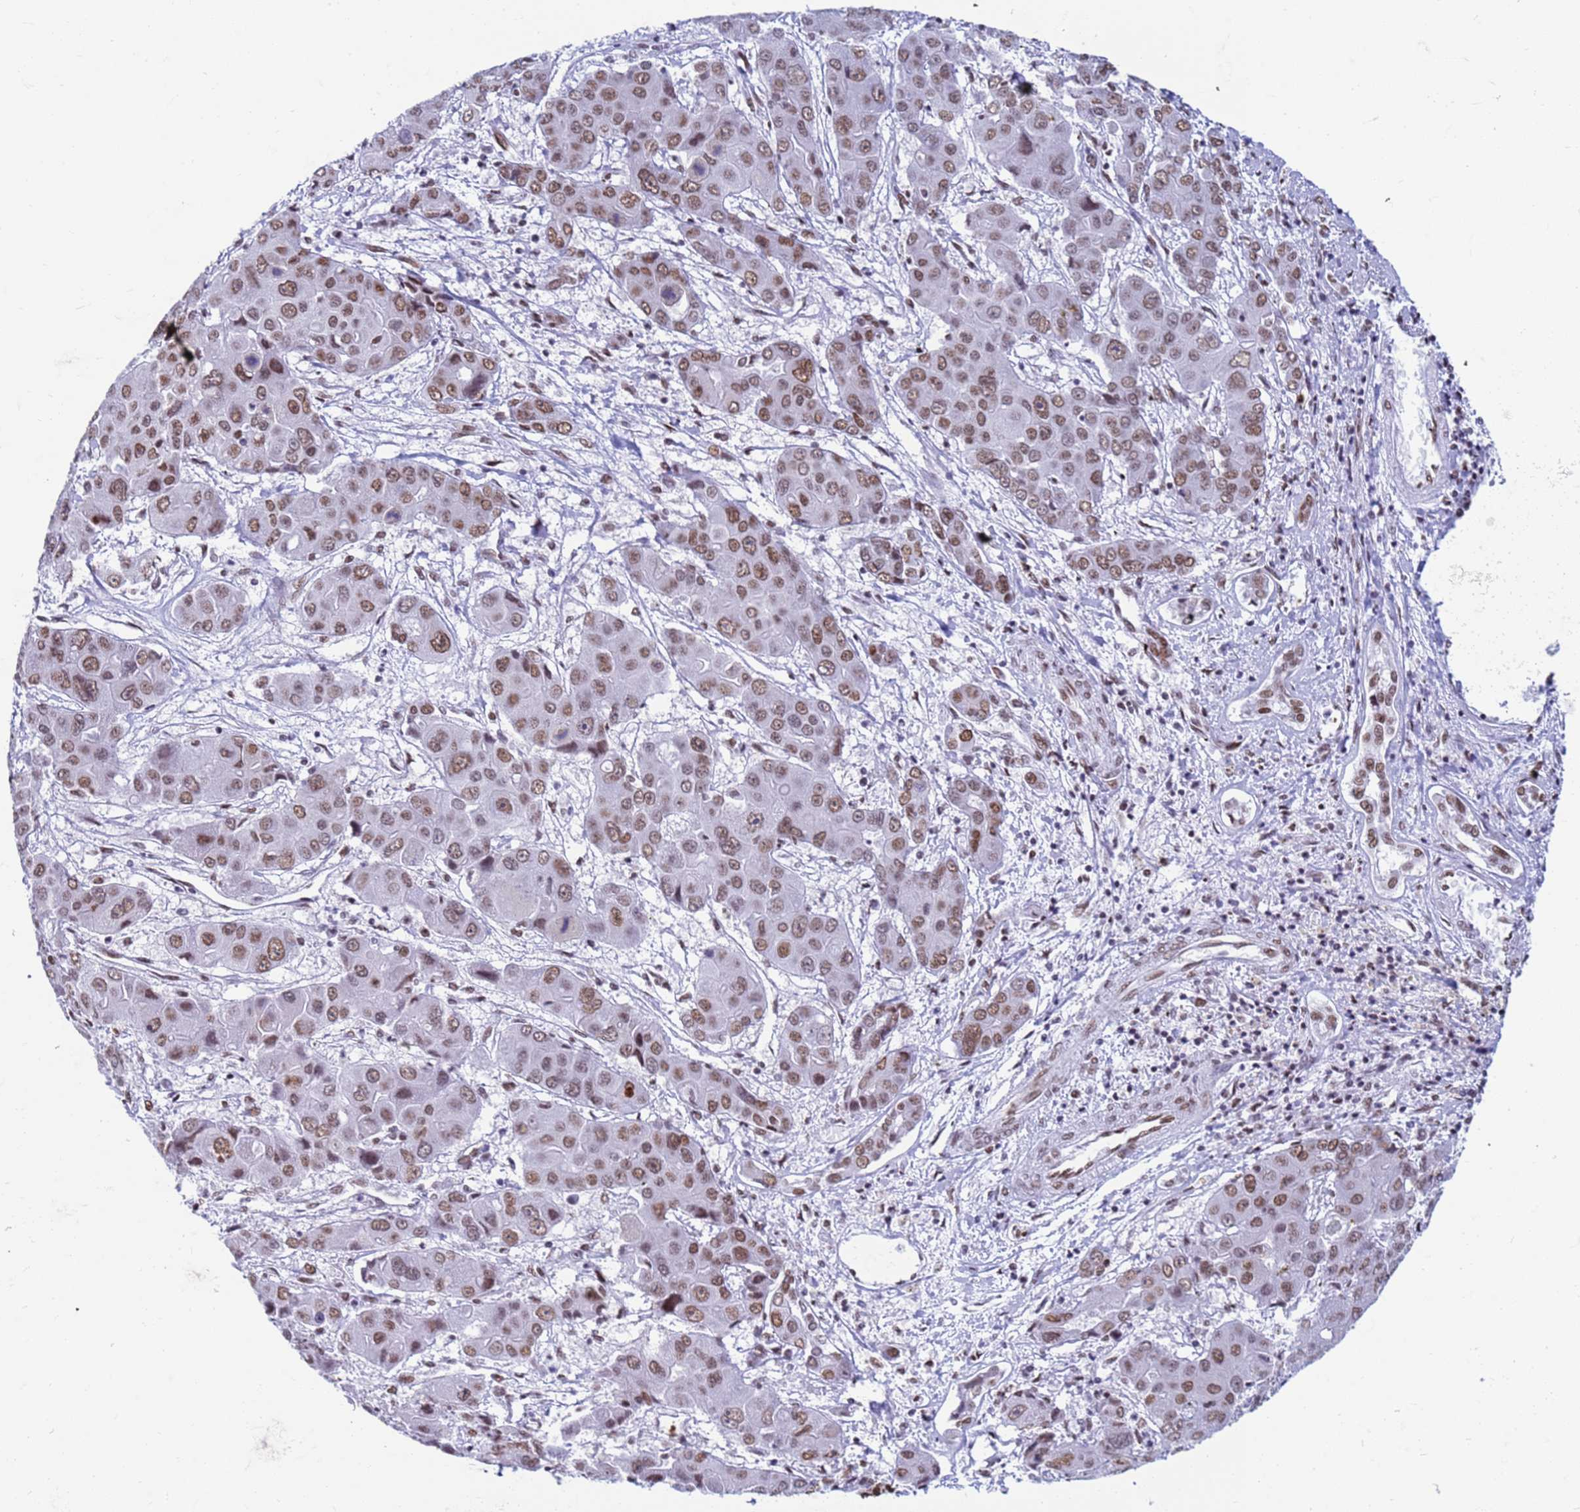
{"staining": {"intensity": "moderate", "quantity": ">75%", "location": "nuclear"}, "tissue": "liver cancer", "cell_type": "Tumor cells", "image_type": "cancer", "snomed": [{"axis": "morphology", "description": "Cholangiocarcinoma"}, {"axis": "topography", "description": "Liver"}], "caption": "This micrograph reveals immunohistochemistry staining of human liver cholangiocarcinoma, with medium moderate nuclear positivity in about >75% of tumor cells.", "gene": "FAM170B", "patient": {"sex": "male", "age": 67}}